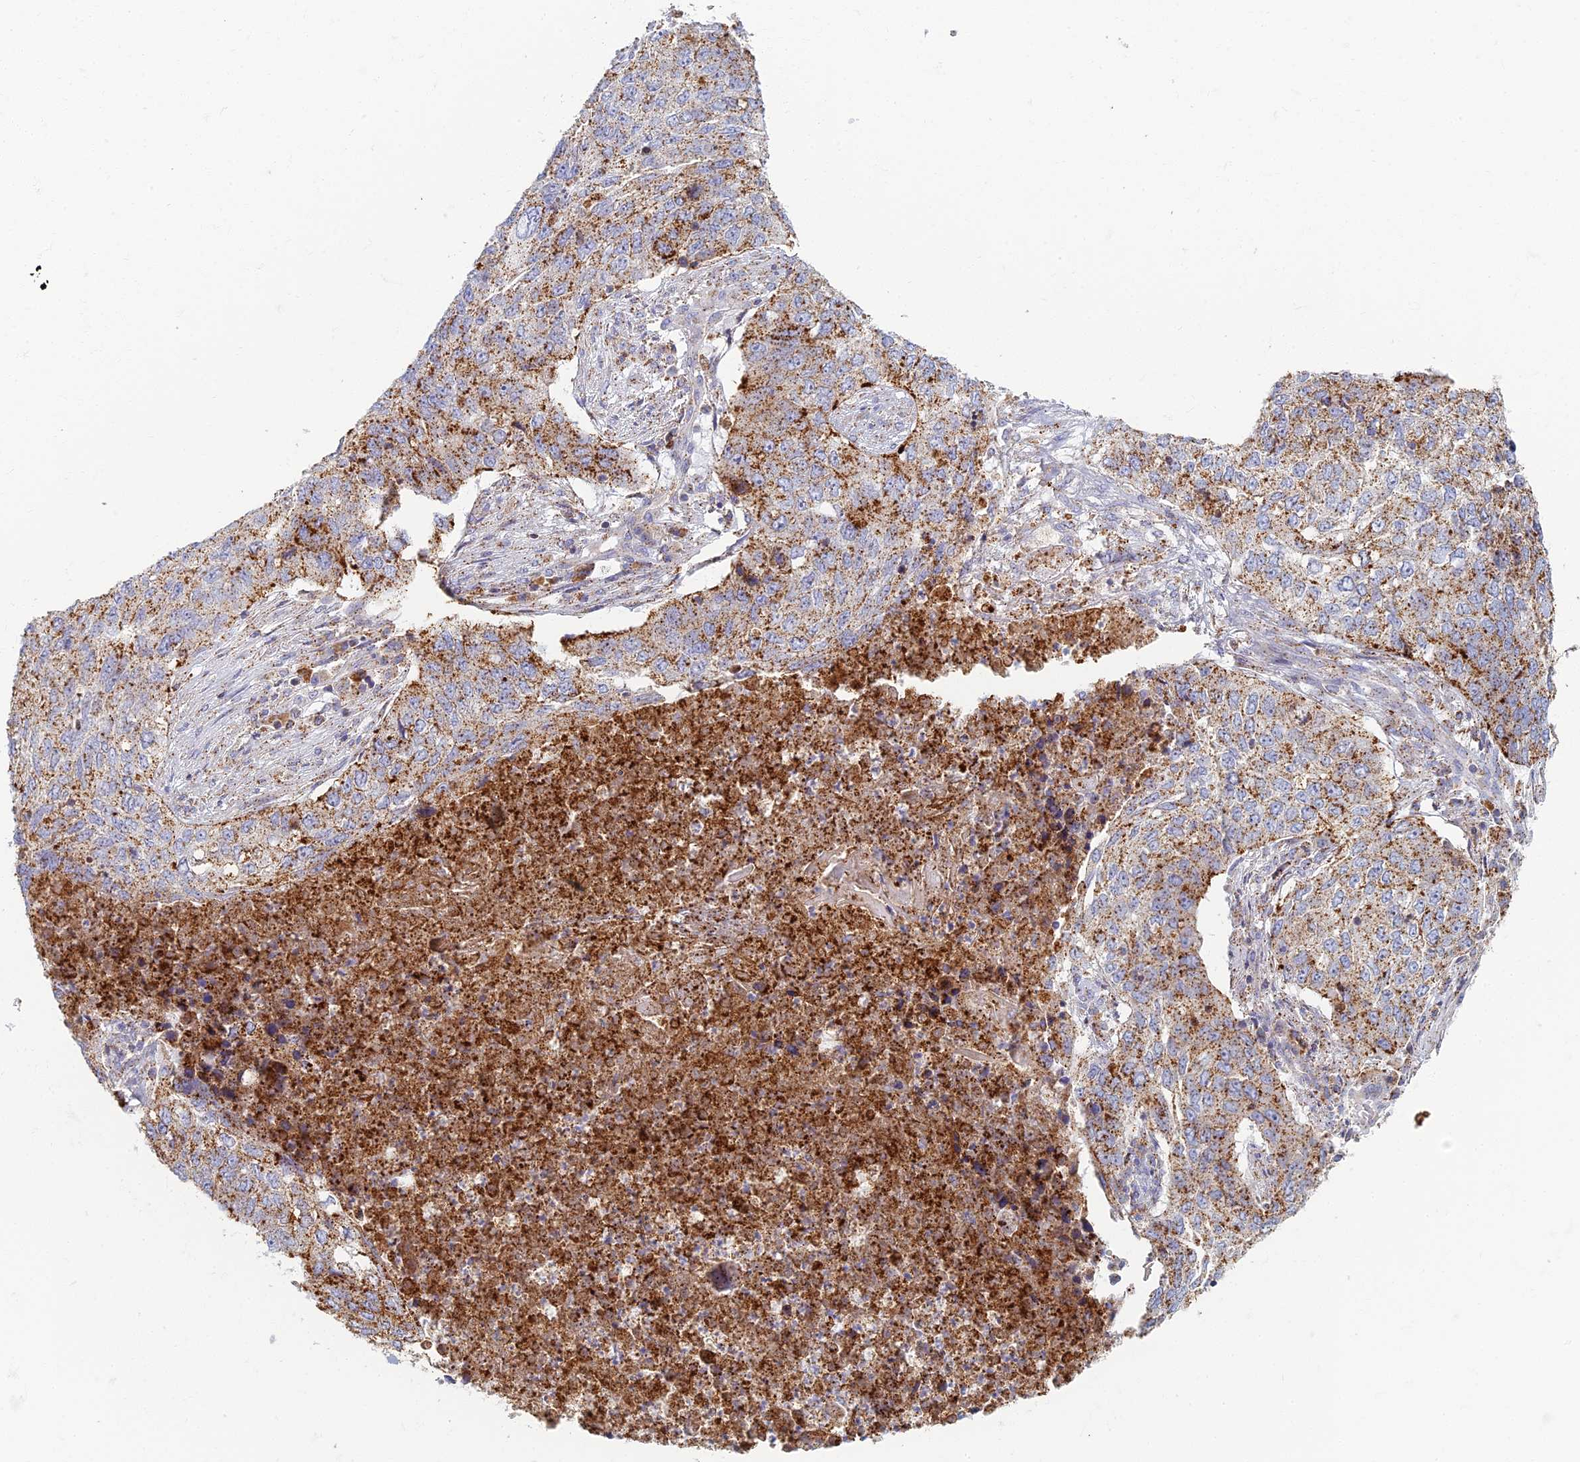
{"staining": {"intensity": "moderate", "quantity": ">75%", "location": "cytoplasmic/membranous"}, "tissue": "lung cancer", "cell_type": "Tumor cells", "image_type": "cancer", "snomed": [{"axis": "morphology", "description": "Squamous cell carcinoma, NOS"}, {"axis": "topography", "description": "Lung"}], "caption": "Immunohistochemical staining of squamous cell carcinoma (lung) shows moderate cytoplasmic/membranous protein expression in approximately >75% of tumor cells.", "gene": "CHMP4B", "patient": {"sex": "female", "age": 63}}